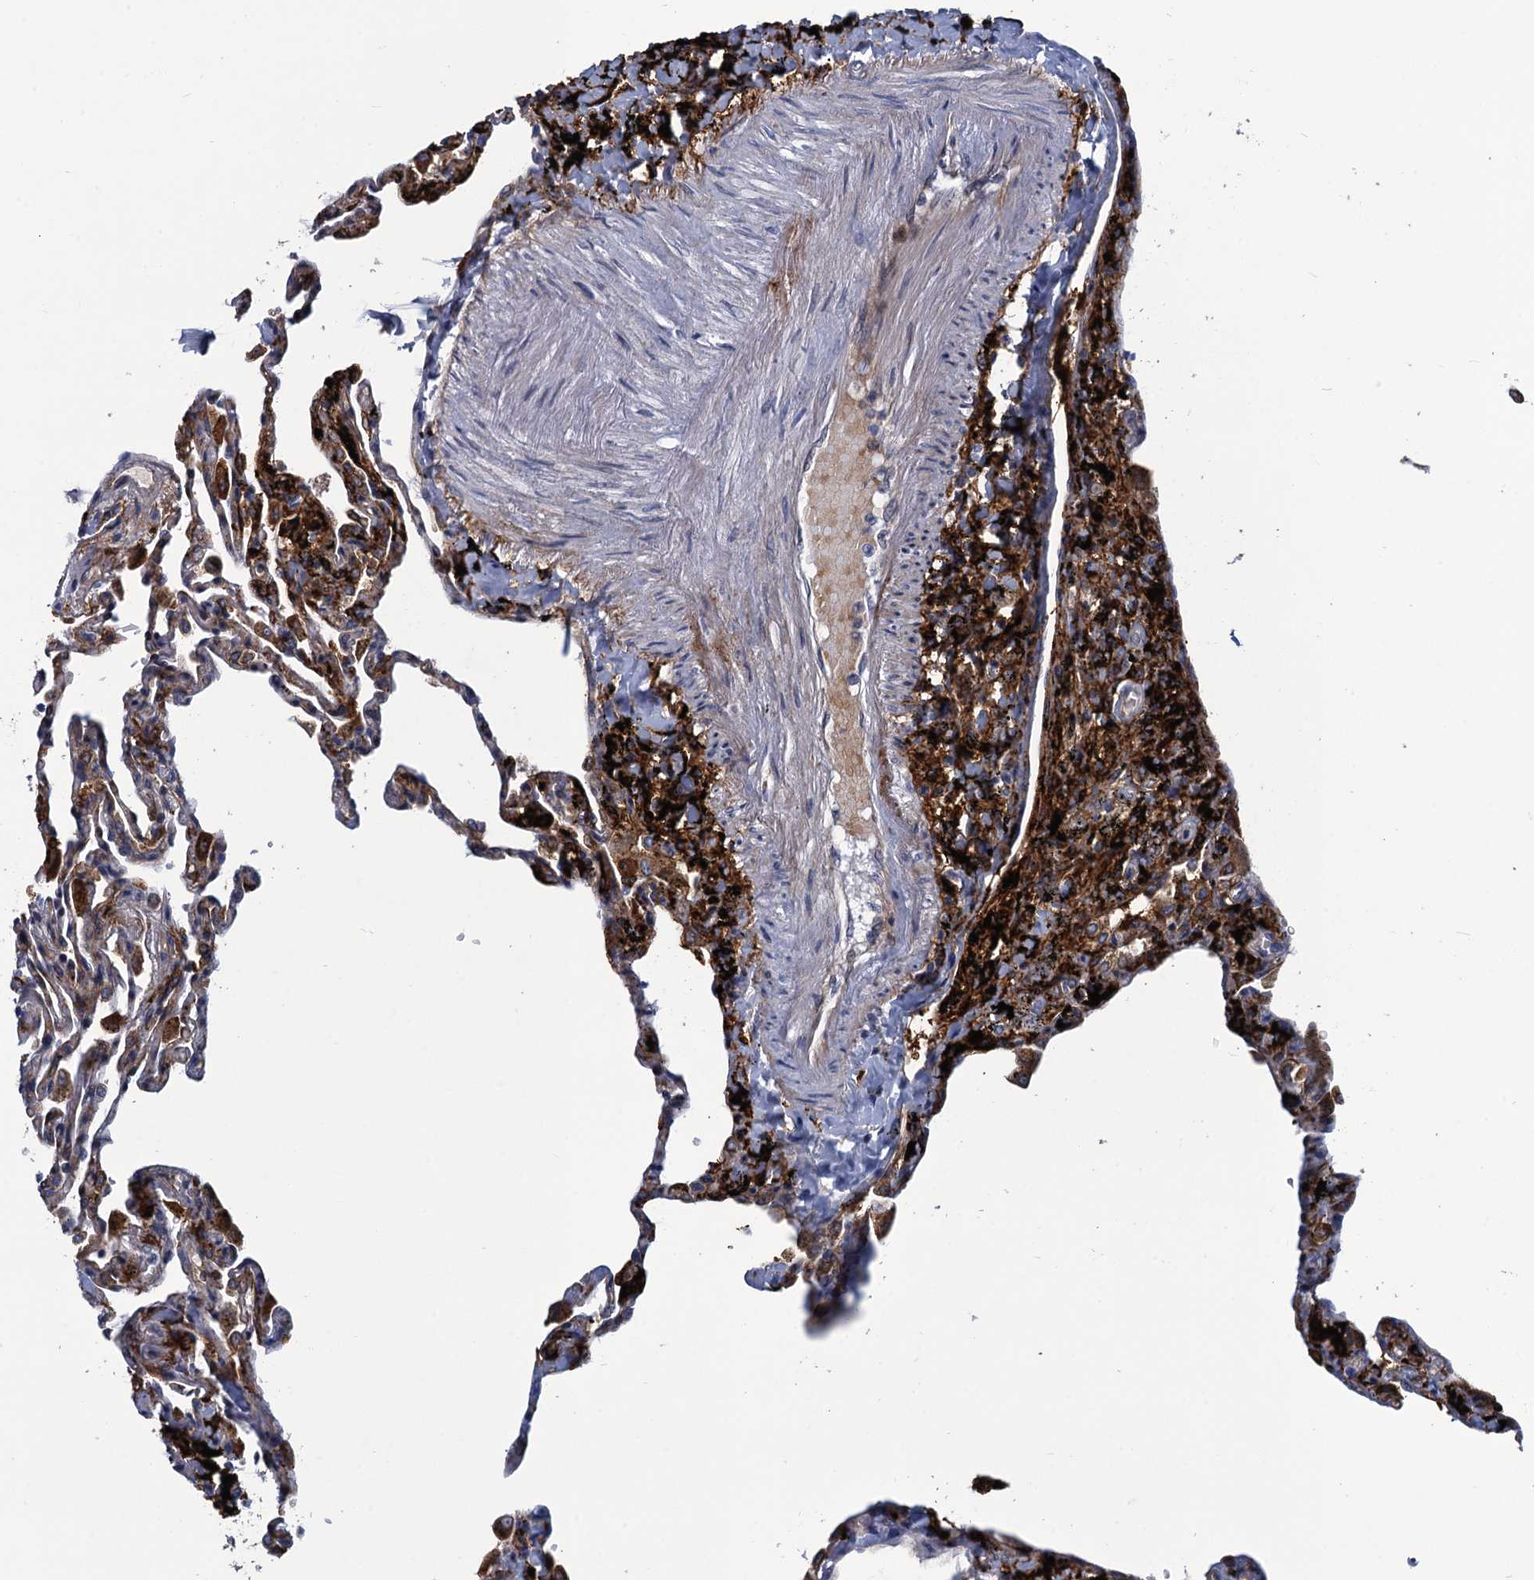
{"staining": {"intensity": "moderate", "quantity": "25%-75%", "location": "cytoplasmic/membranous"}, "tissue": "lung", "cell_type": "Alveolar cells", "image_type": "normal", "snomed": [{"axis": "morphology", "description": "Normal tissue, NOS"}, {"axis": "topography", "description": "Lung"}], "caption": "Moderate cytoplasmic/membranous staining for a protein is identified in about 25%-75% of alveolar cells of unremarkable lung using immunohistochemistry (IHC).", "gene": "DNHD1", "patient": {"sex": "male", "age": 59}}